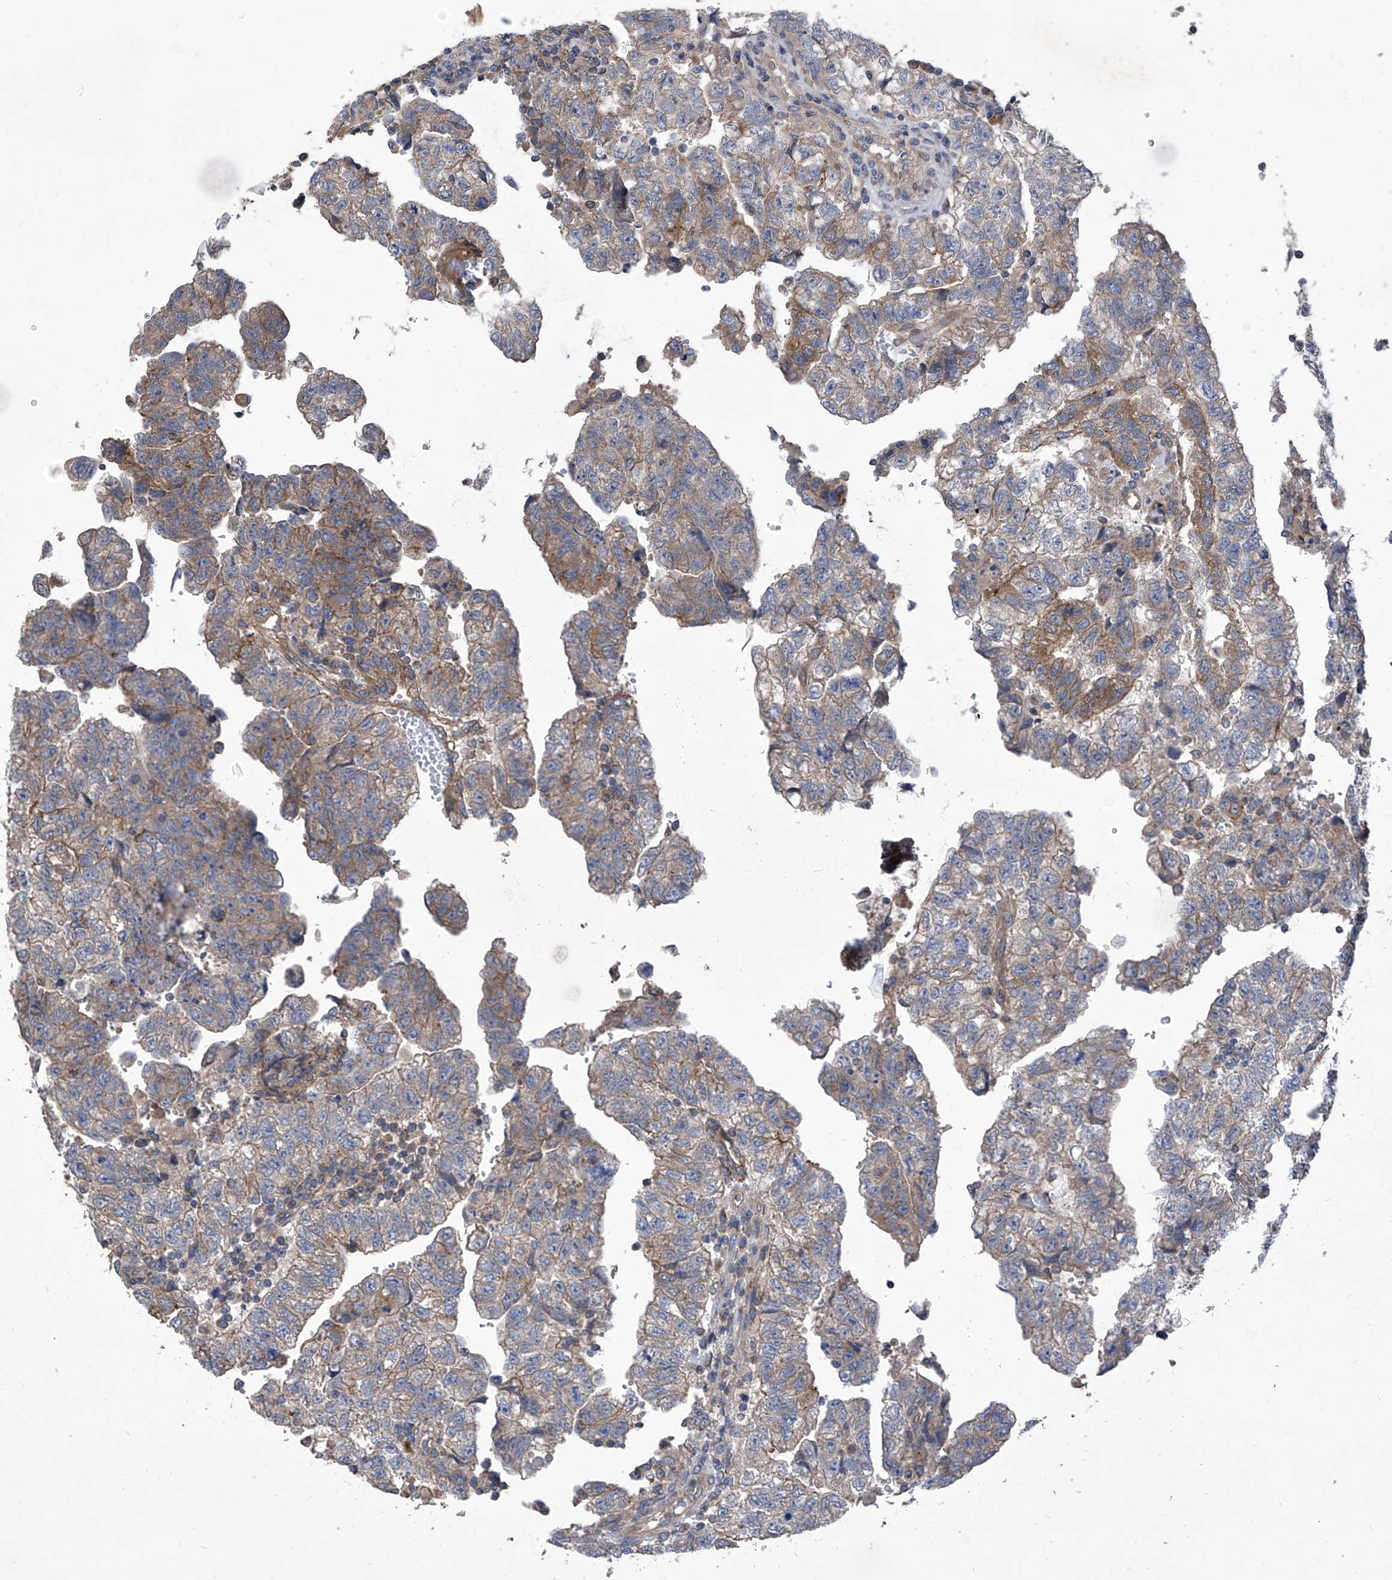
{"staining": {"intensity": "weak", "quantity": "25%-75%", "location": "cytoplasmic/membranous"}, "tissue": "testis cancer", "cell_type": "Tumor cells", "image_type": "cancer", "snomed": [{"axis": "morphology", "description": "Carcinoma, Embryonal, NOS"}, {"axis": "topography", "description": "Testis"}], "caption": "Human embryonal carcinoma (testis) stained for a protein (brown) demonstrates weak cytoplasmic/membranous positive expression in about 25%-75% of tumor cells.", "gene": "TJAP1", "patient": {"sex": "male", "age": 36}}